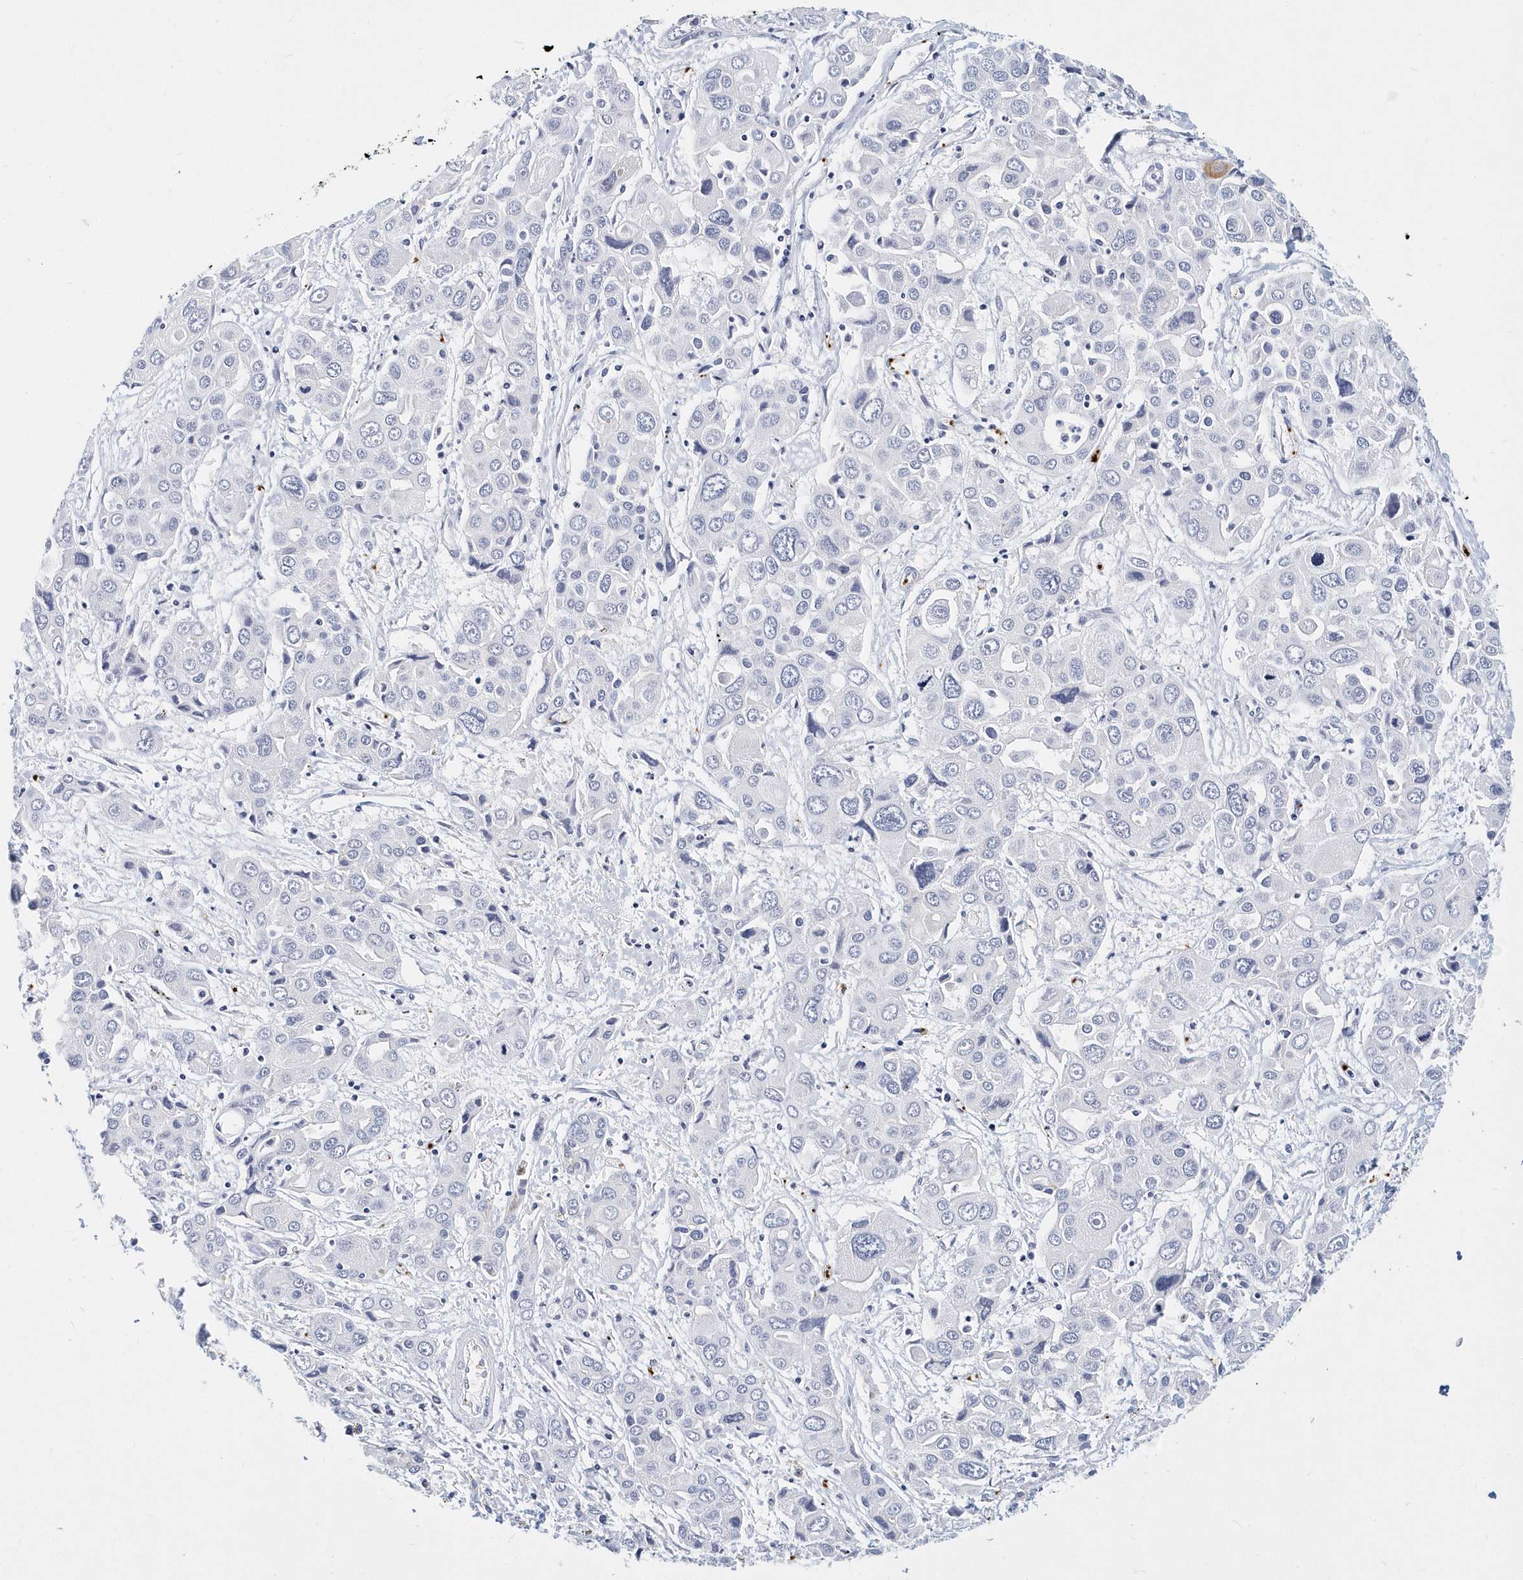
{"staining": {"intensity": "negative", "quantity": "none", "location": "none"}, "tissue": "liver cancer", "cell_type": "Tumor cells", "image_type": "cancer", "snomed": [{"axis": "morphology", "description": "Cholangiocarcinoma"}, {"axis": "topography", "description": "Liver"}], "caption": "Immunohistochemical staining of liver cancer exhibits no significant positivity in tumor cells.", "gene": "ITGA2B", "patient": {"sex": "male", "age": 67}}